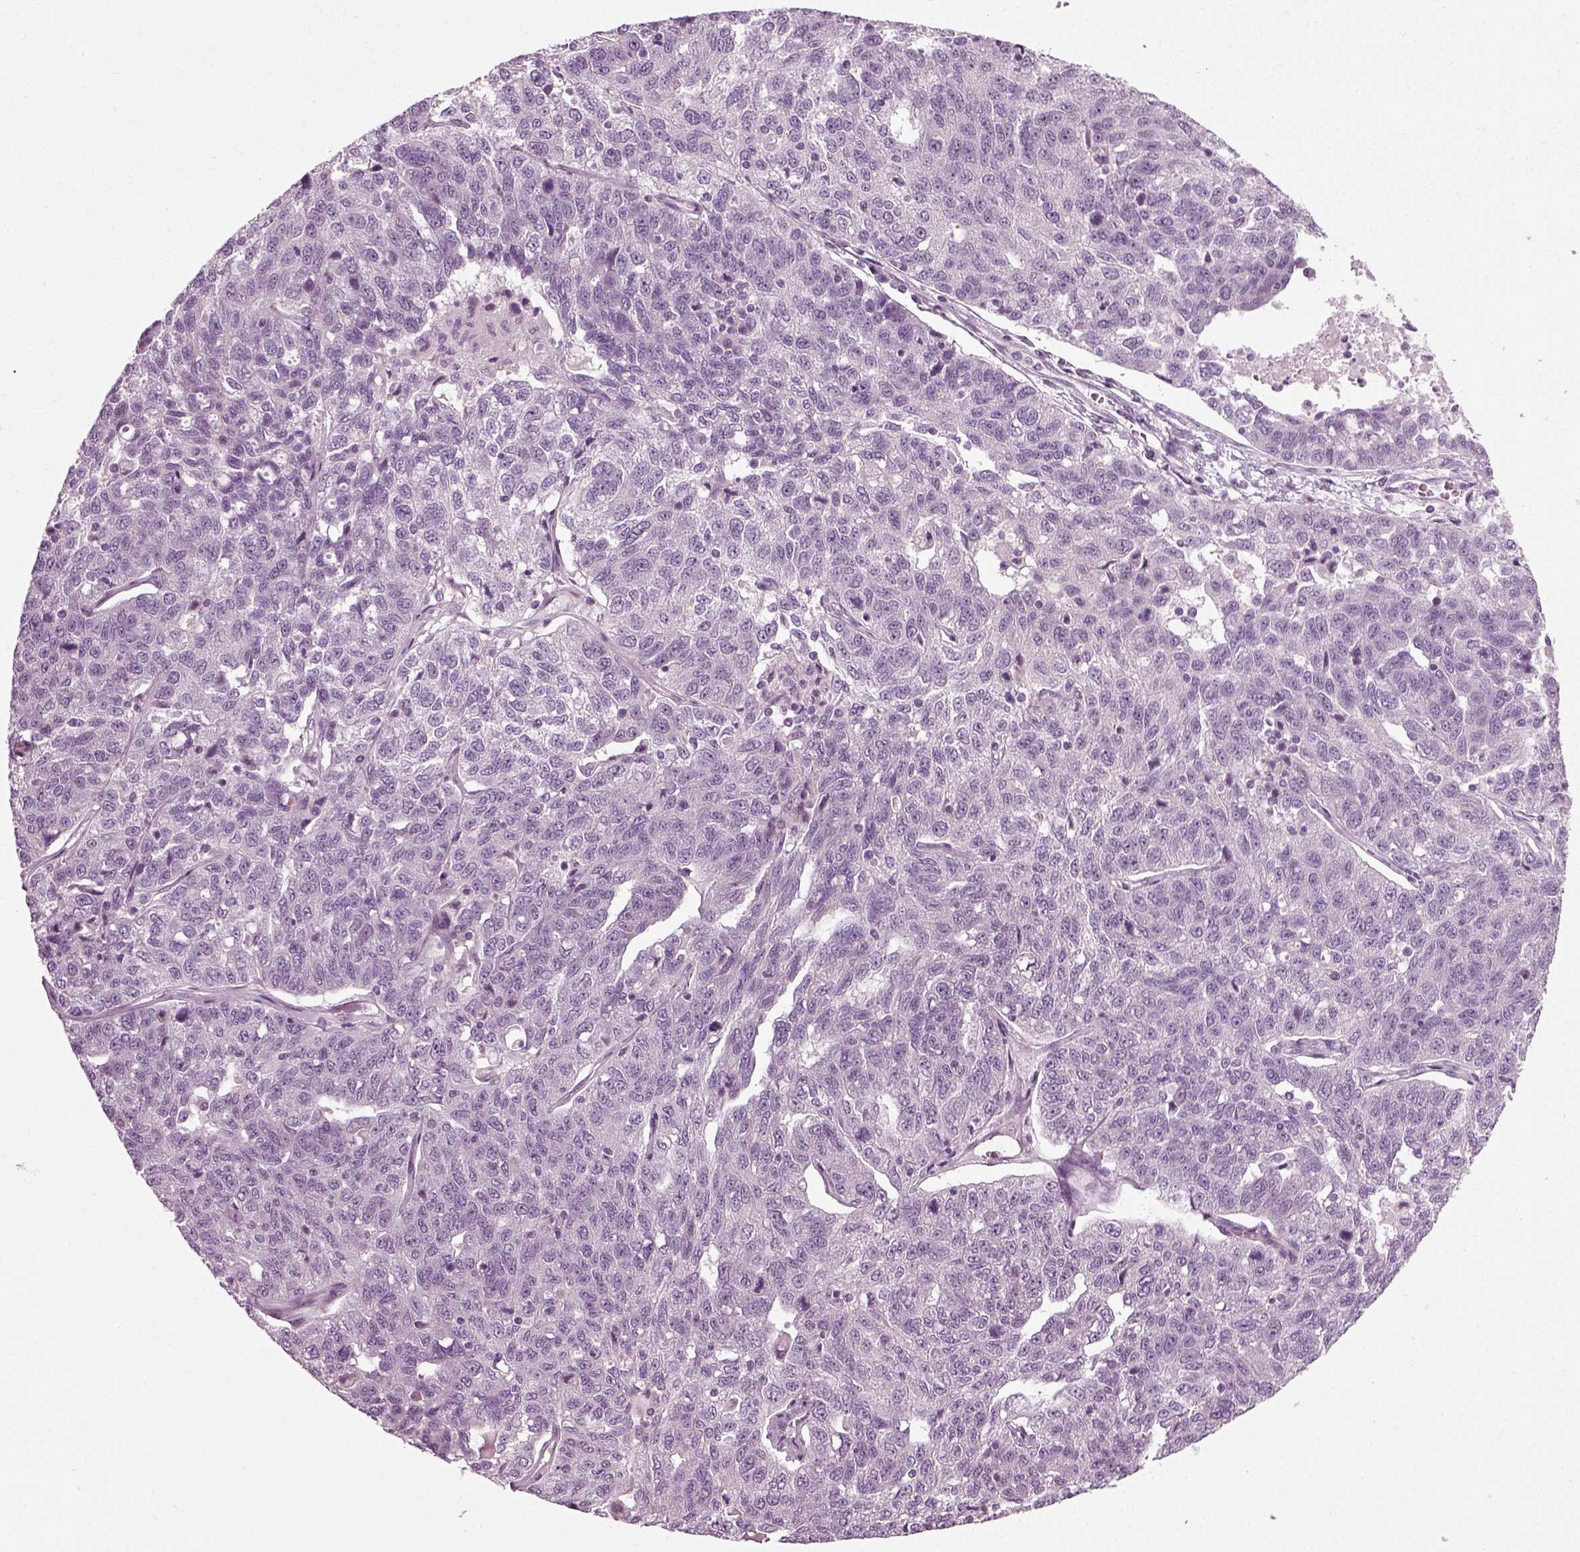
{"staining": {"intensity": "negative", "quantity": "none", "location": "none"}, "tissue": "ovarian cancer", "cell_type": "Tumor cells", "image_type": "cancer", "snomed": [{"axis": "morphology", "description": "Cystadenocarcinoma, serous, NOS"}, {"axis": "topography", "description": "Ovary"}], "caption": "Immunohistochemical staining of human ovarian serous cystadenocarcinoma demonstrates no significant staining in tumor cells. (Immunohistochemistry (ihc), brightfield microscopy, high magnification).", "gene": "SCG5", "patient": {"sex": "female", "age": 71}}